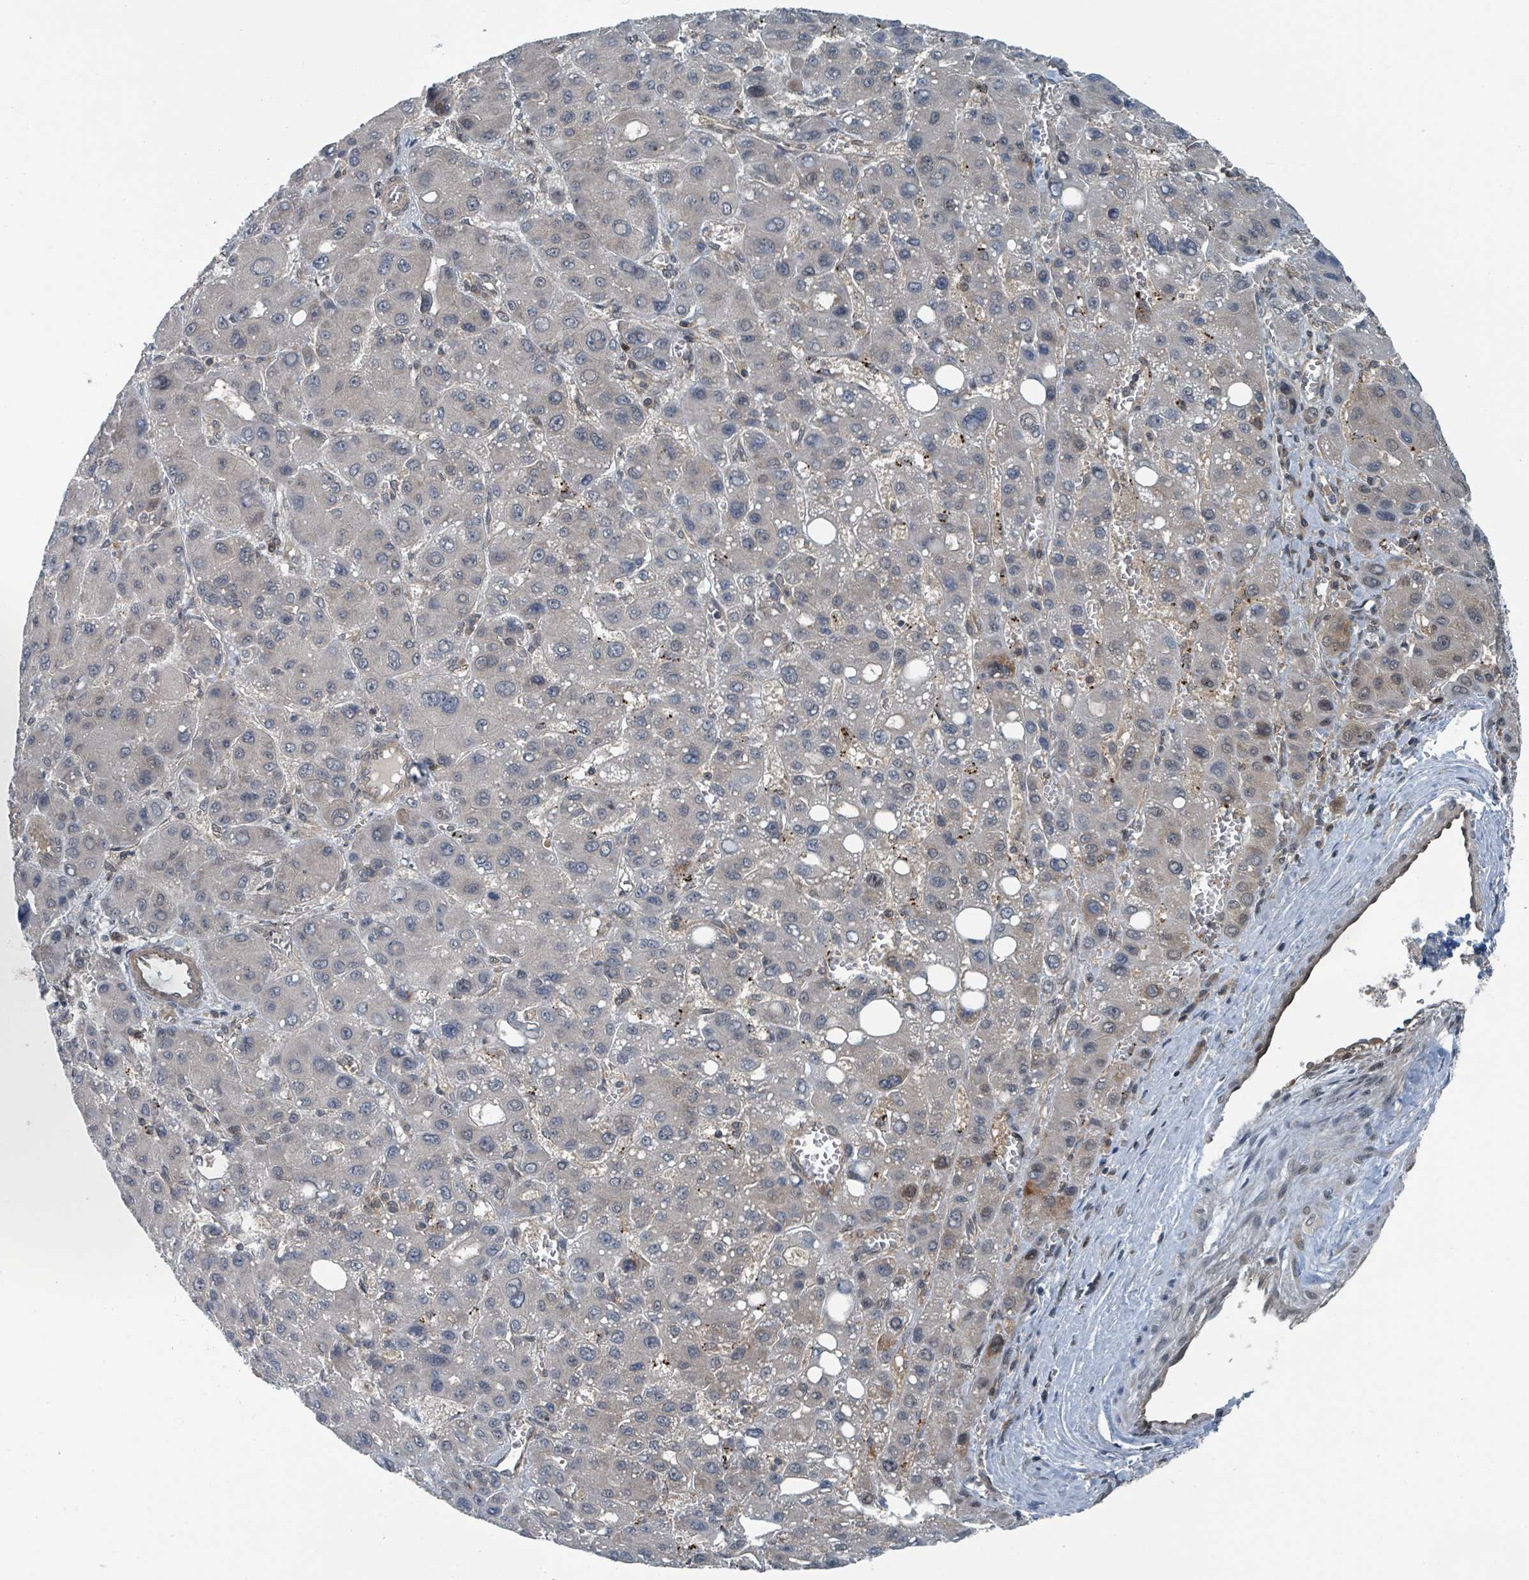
{"staining": {"intensity": "negative", "quantity": "none", "location": "none"}, "tissue": "liver cancer", "cell_type": "Tumor cells", "image_type": "cancer", "snomed": [{"axis": "morphology", "description": "Carcinoma, Hepatocellular, NOS"}, {"axis": "topography", "description": "Liver"}], "caption": "IHC of hepatocellular carcinoma (liver) displays no expression in tumor cells.", "gene": "GOLGA7", "patient": {"sex": "male", "age": 55}}